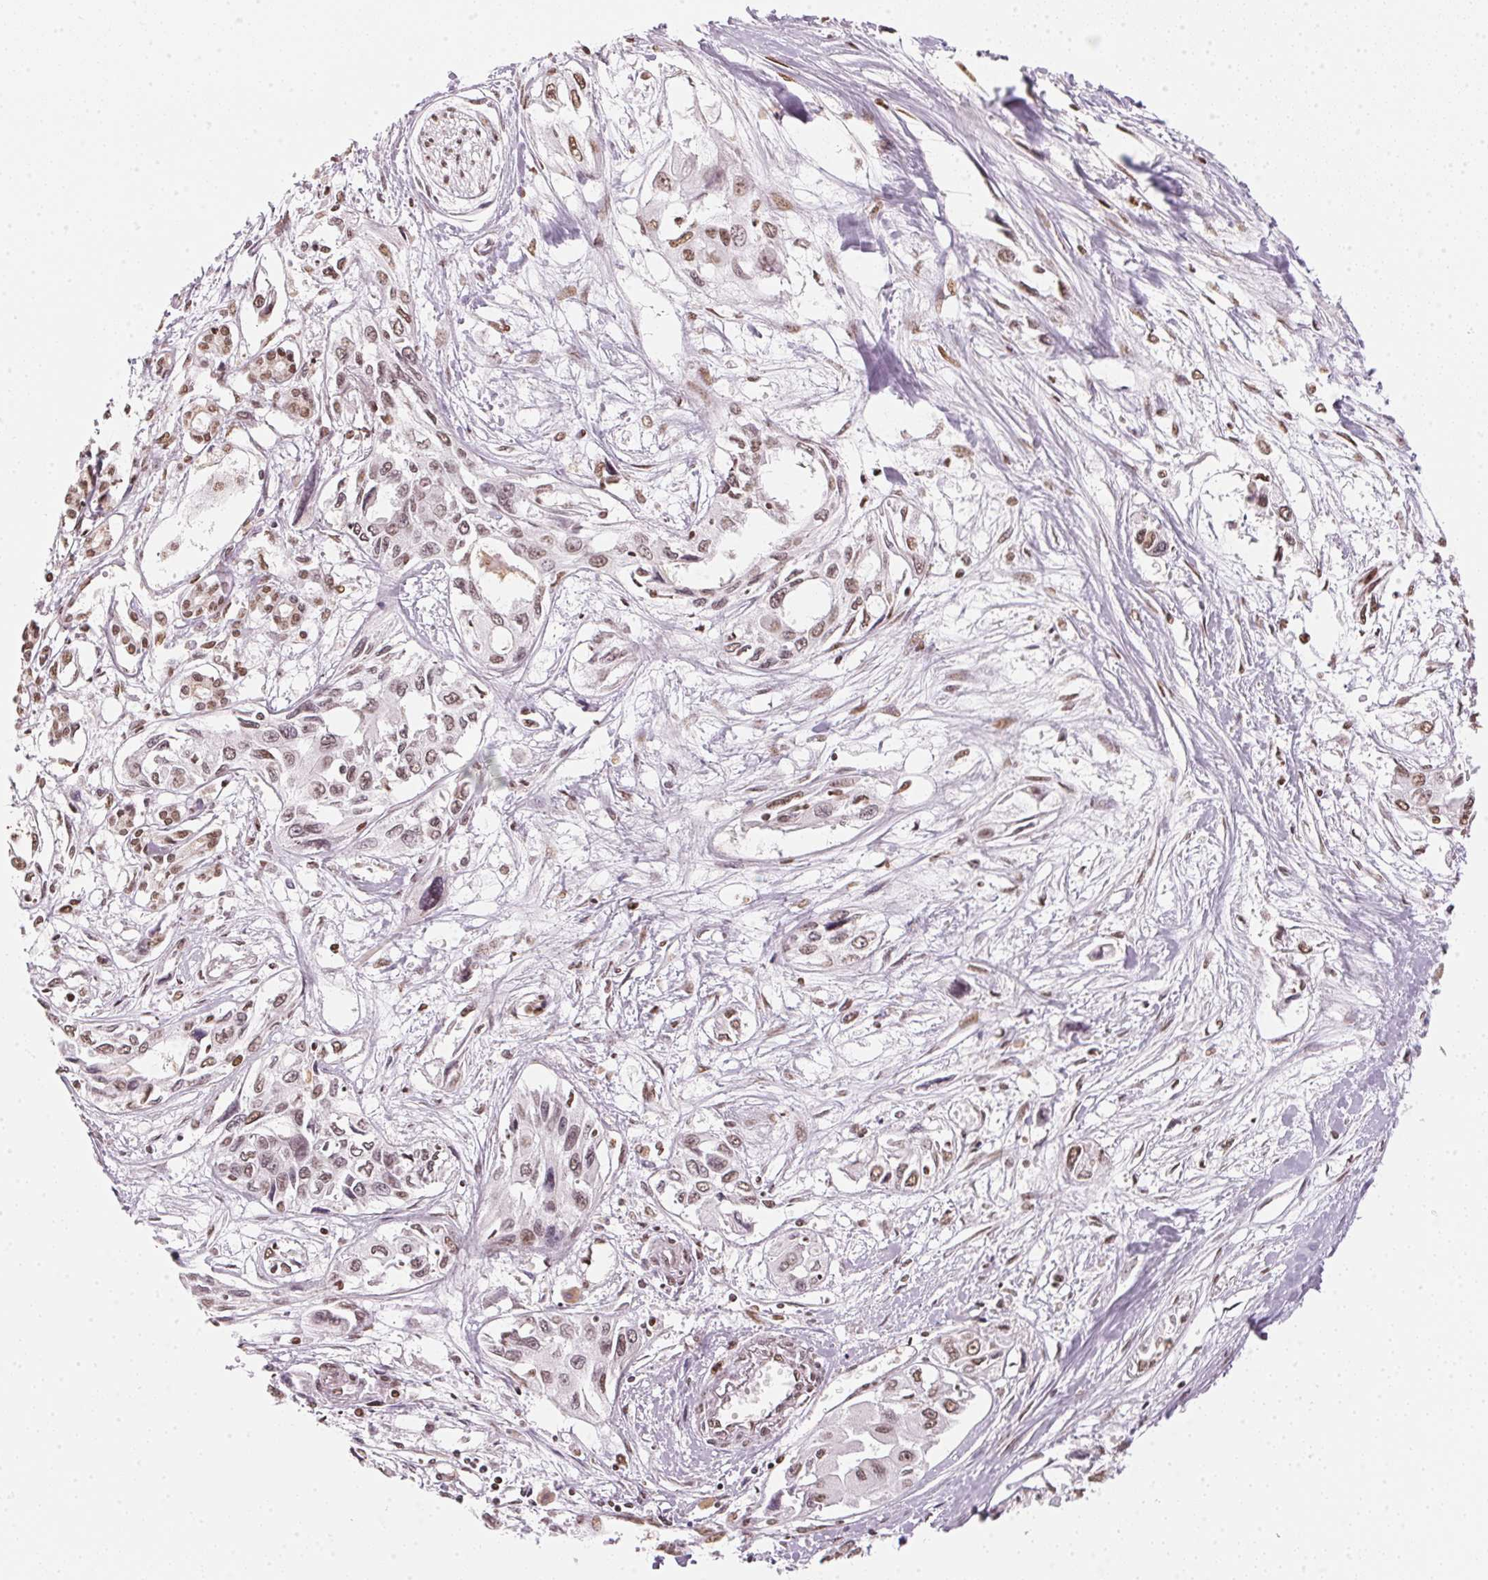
{"staining": {"intensity": "weak", "quantity": "25%-75%", "location": "nuclear"}, "tissue": "pancreatic cancer", "cell_type": "Tumor cells", "image_type": "cancer", "snomed": [{"axis": "morphology", "description": "Adenocarcinoma, NOS"}, {"axis": "topography", "description": "Pancreas"}], "caption": "A photomicrograph of human pancreatic cancer (adenocarcinoma) stained for a protein exhibits weak nuclear brown staining in tumor cells.", "gene": "KAT6A", "patient": {"sex": "female", "age": 55}}